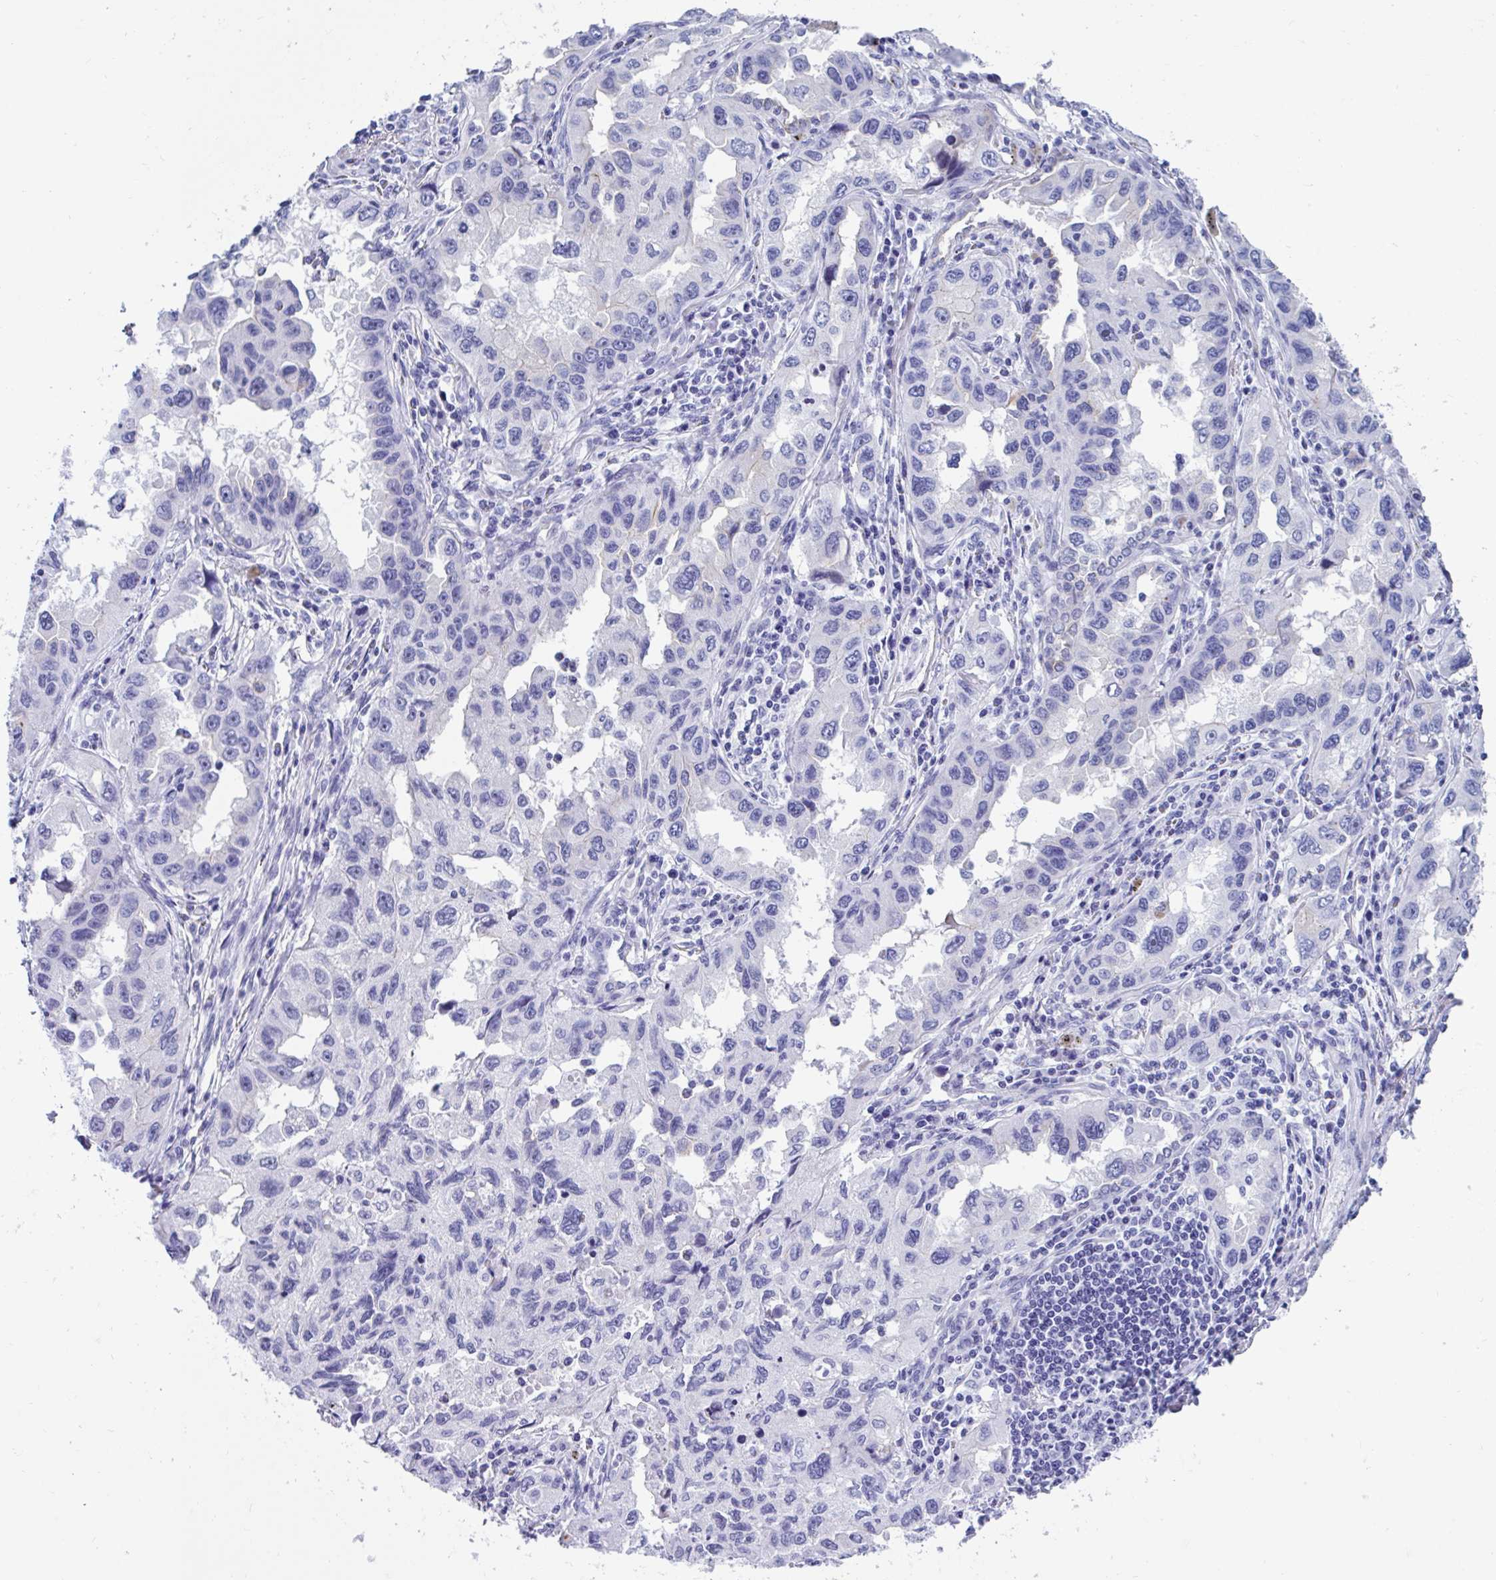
{"staining": {"intensity": "negative", "quantity": "none", "location": "none"}, "tissue": "lung cancer", "cell_type": "Tumor cells", "image_type": "cancer", "snomed": [{"axis": "morphology", "description": "Adenocarcinoma, NOS"}, {"axis": "topography", "description": "Lung"}], "caption": "Immunohistochemistry (IHC) micrograph of adenocarcinoma (lung) stained for a protein (brown), which displays no expression in tumor cells.", "gene": "TTC30B", "patient": {"sex": "female", "age": 73}}